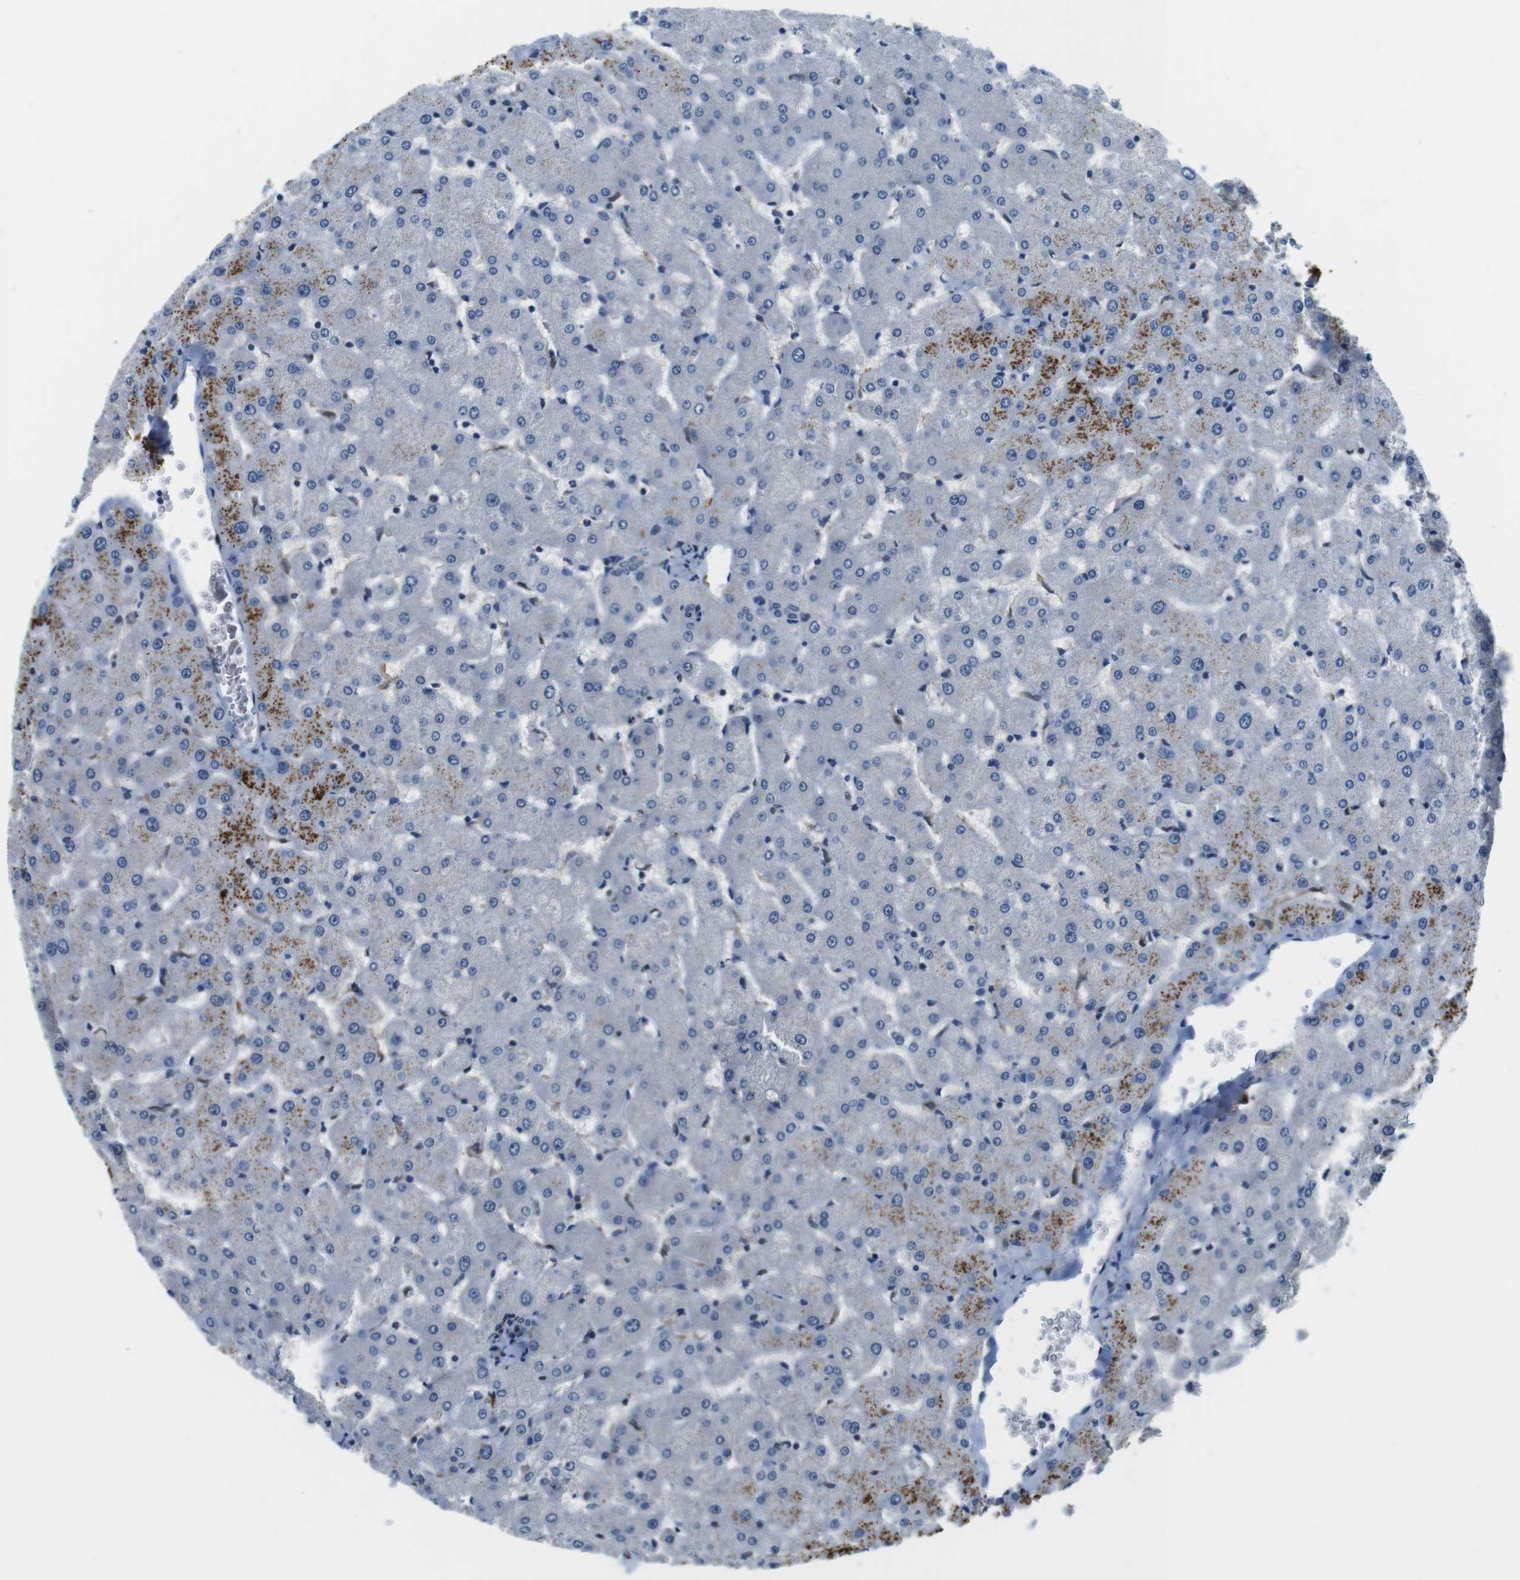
{"staining": {"intensity": "negative", "quantity": "none", "location": "none"}, "tissue": "liver", "cell_type": "Cholangiocytes", "image_type": "normal", "snomed": [{"axis": "morphology", "description": "Normal tissue, NOS"}, {"axis": "topography", "description": "Liver"}], "caption": "The photomicrograph exhibits no staining of cholangiocytes in normal liver.", "gene": "CD163L1", "patient": {"sex": "female", "age": 63}}